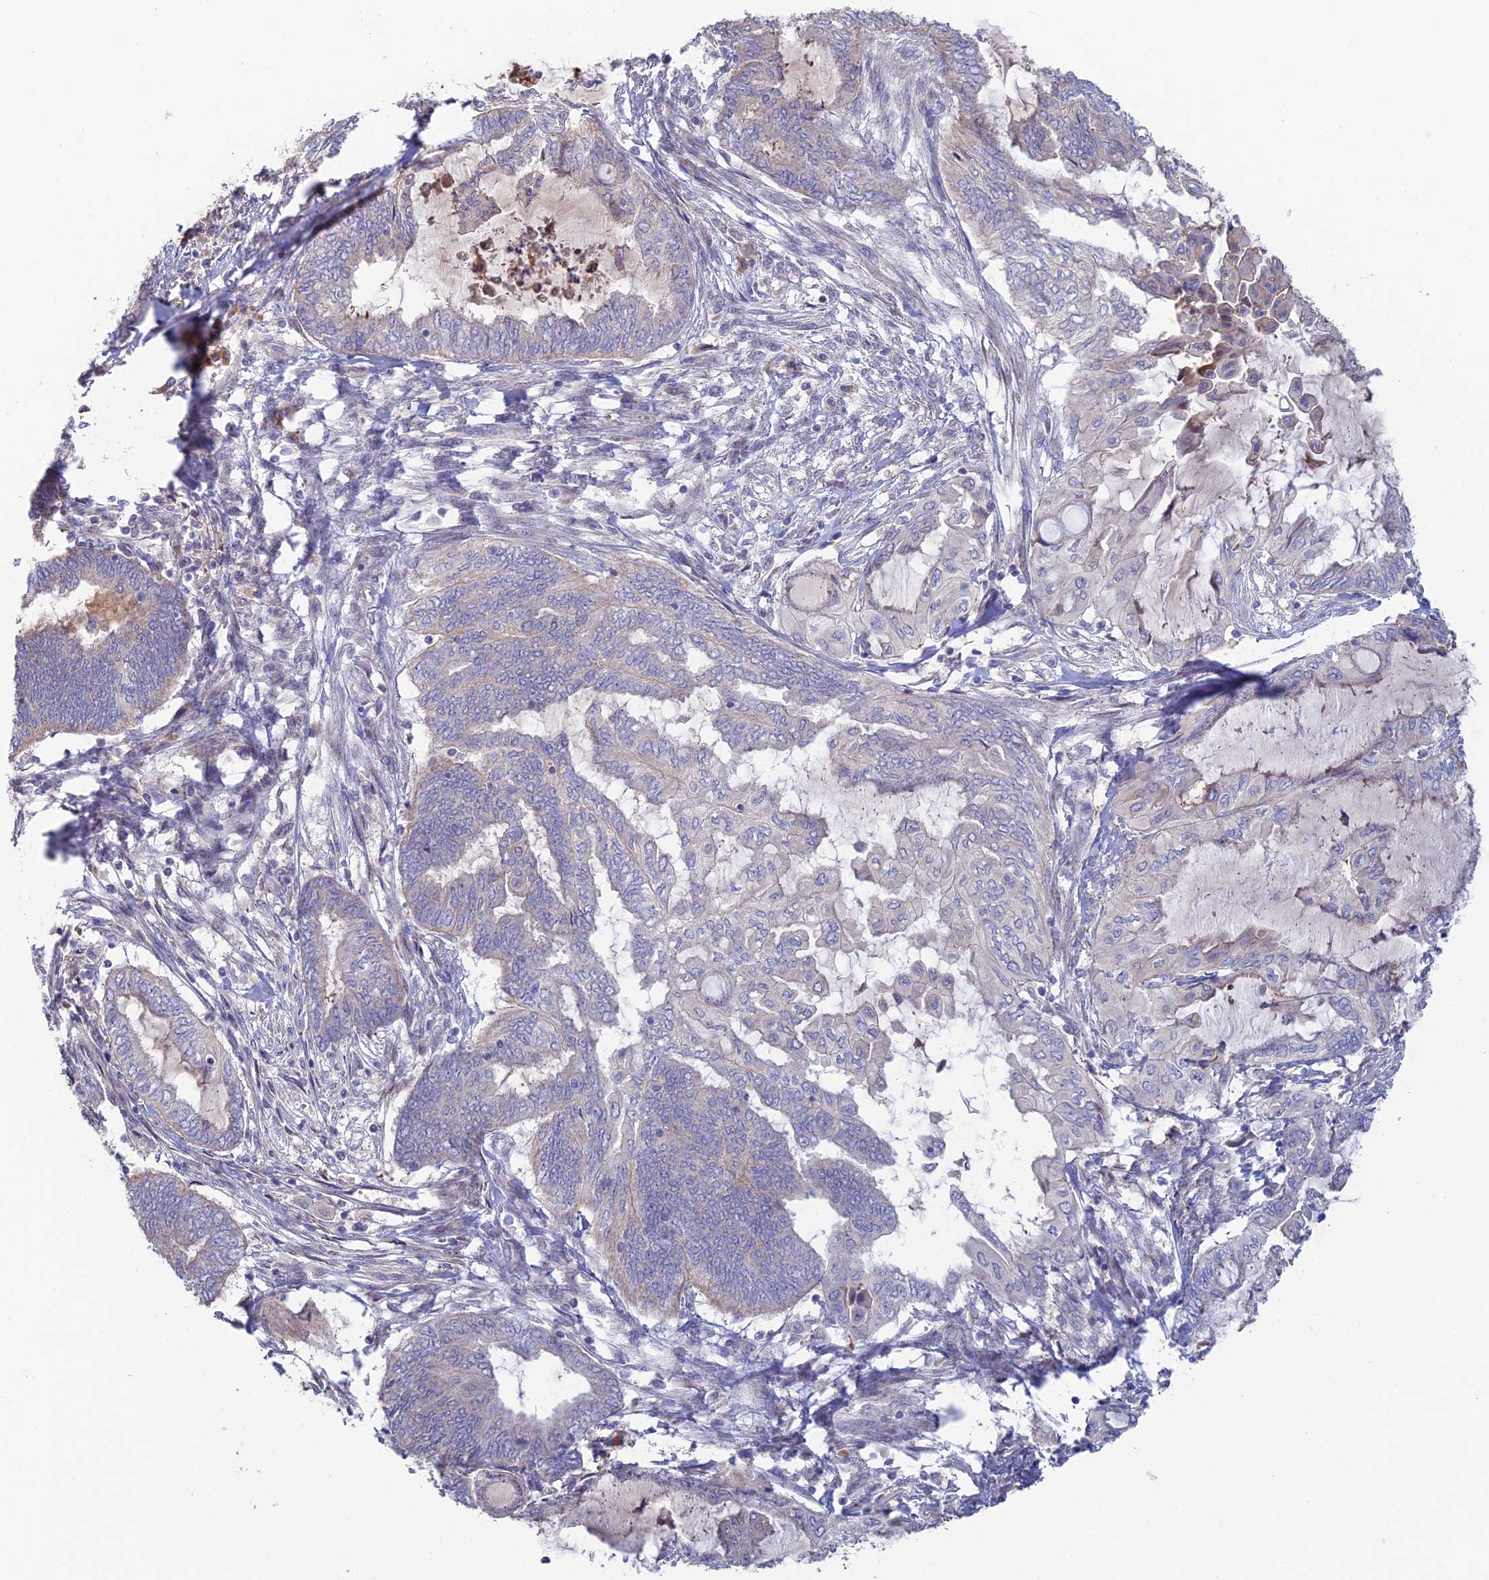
{"staining": {"intensity": "weak", "quantity": "<25%", "location": "cytoplasmic/membranous"}, "tissue": "endometrial cancer", "cell_type": "Tumor cells", "image_type": "cancer", "snomed": [{"axis": "morphology", "description": "Adenocarcinoma, NOS"}, {"axis": "topography", "description": "Uterus"}, {"axis": "topography", "description": "Endometrium"}], "caption": "Tumor cells are negative for protein expression in human adenocarcinoma (endometrial).", "gene": "ARL16", "patient": {"sex": "female", "age": 70}}